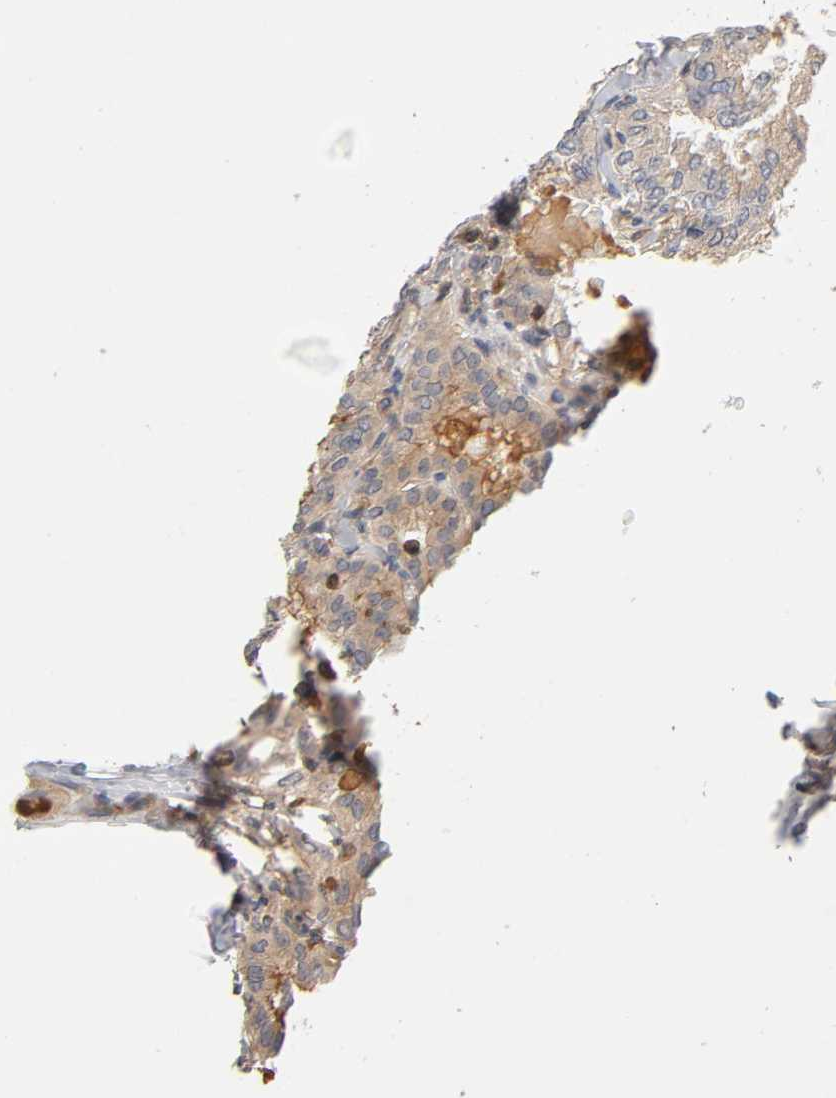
{"staining": {"intensity": "moderate", "quantity": ">75%", "location": "cytoplasmic/membranous"}, "tissue": "thyroid cancer", "cell_type": "Tumor cells", "image_type": "cancer", "snomed": [{"axis": "morphology", "description": "Papillary adenocarcinoma, NOS"}, {"axis": "topography", "description": "Thyroid gland"}], "caption": "Moderate cytoplasmic/membranous protein positivity is identified in approximately >75% of tumor cells in thyroid cancer (papillary adenocarcinoma).", "gene": "ACTR2", "patient": {"sex": "male", "age": 20}}